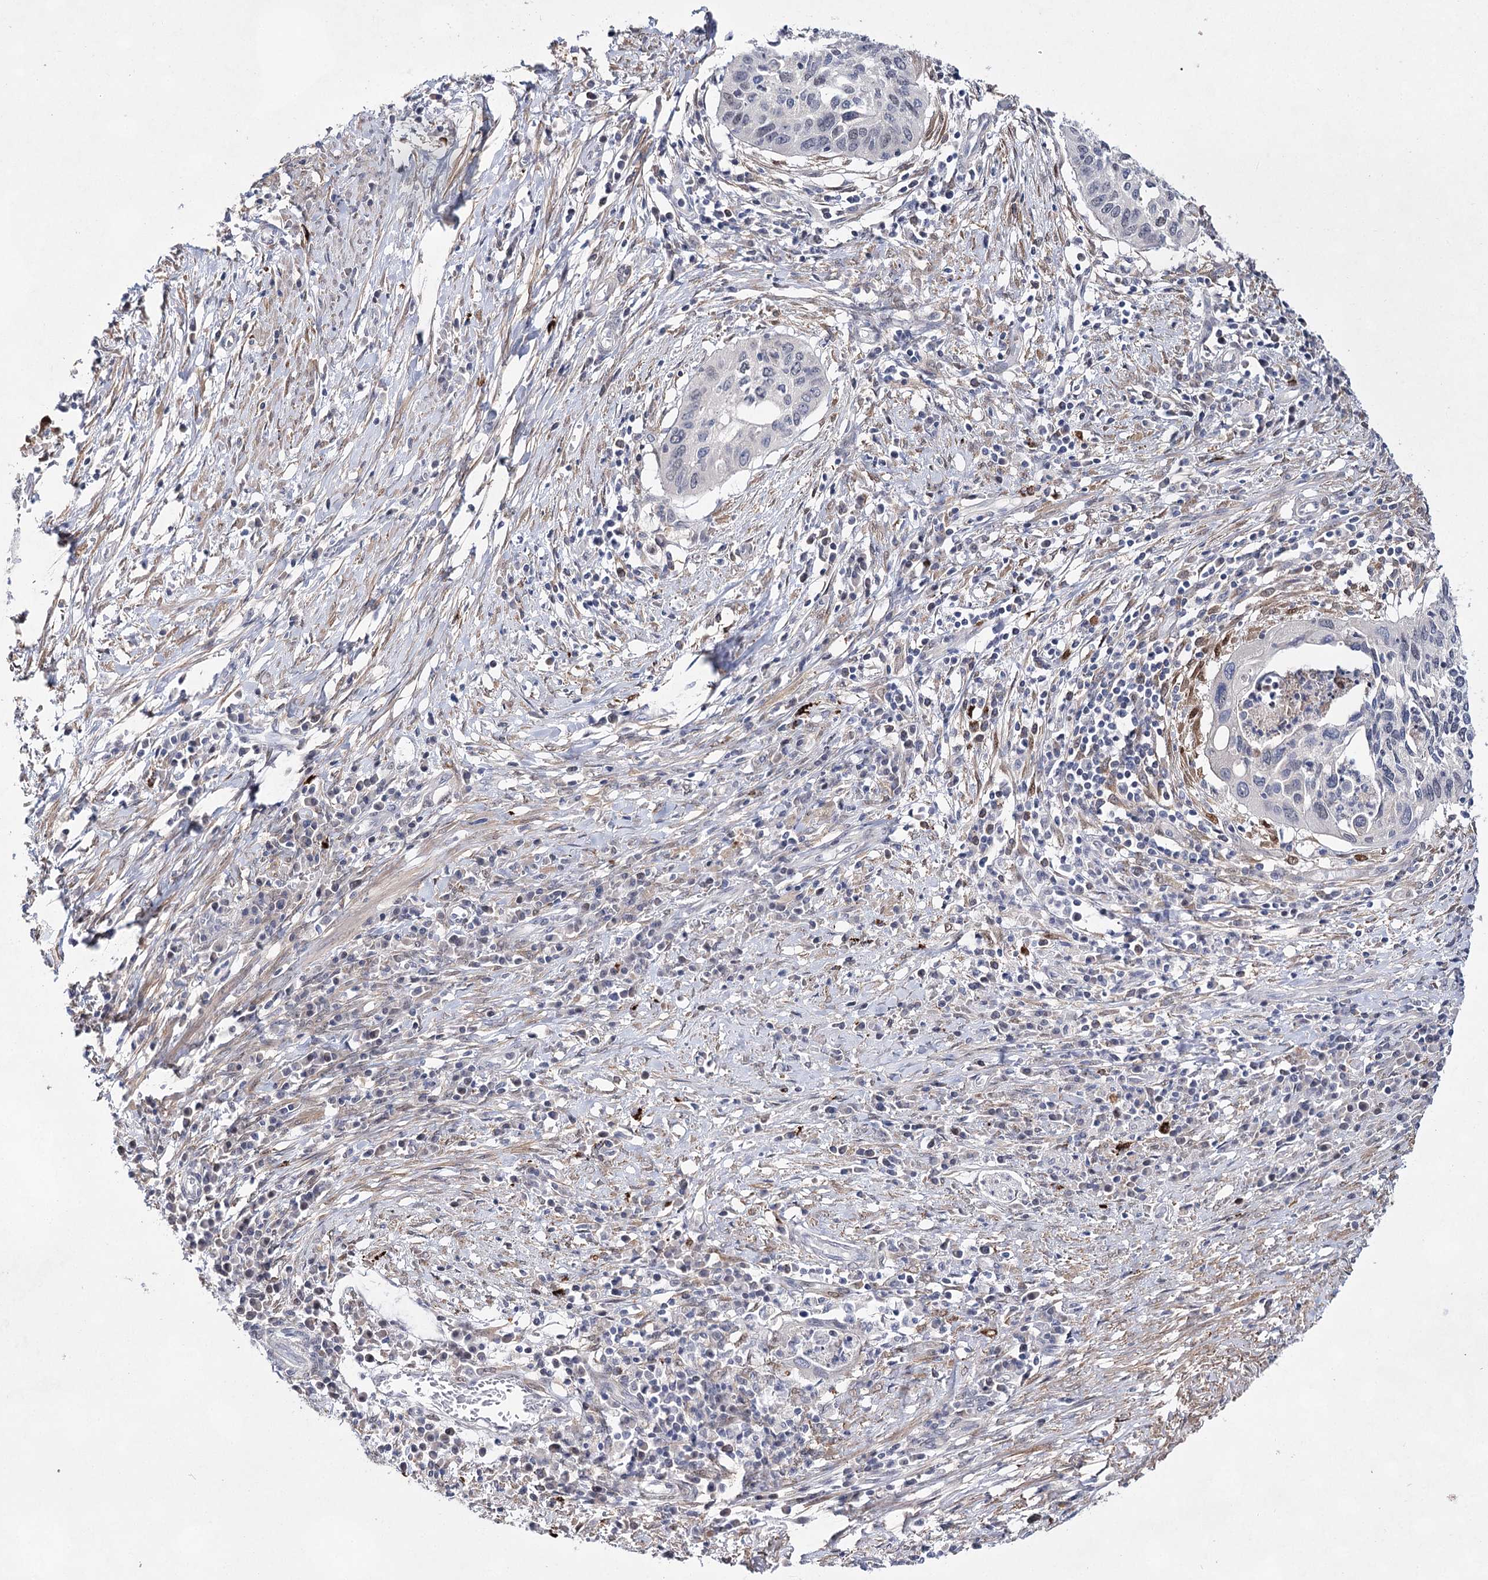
{"staining": {"intensity": "negative", "quantity": "none", "location": "none"}, "tissue": "cervical cancer", "cell_type": "Tumor cells", "image_type": "cancer", "snomed": [{"axis": "morphology", "description": "Squamous cell carcinoma, NOS"}, {"axis": "topography", "description": "Cervix"}], "caption": "Immunohistochemistry (IHC) histopathology image of neoplastic tissue: human squamous cell carcinoma (cervical) stained with DAB (3,3'-diaminobenzidine) reveals no significant protein positivity in tumor cells.", "gene": "UGDH", "patient": {"sex": "female", "age": 38}}